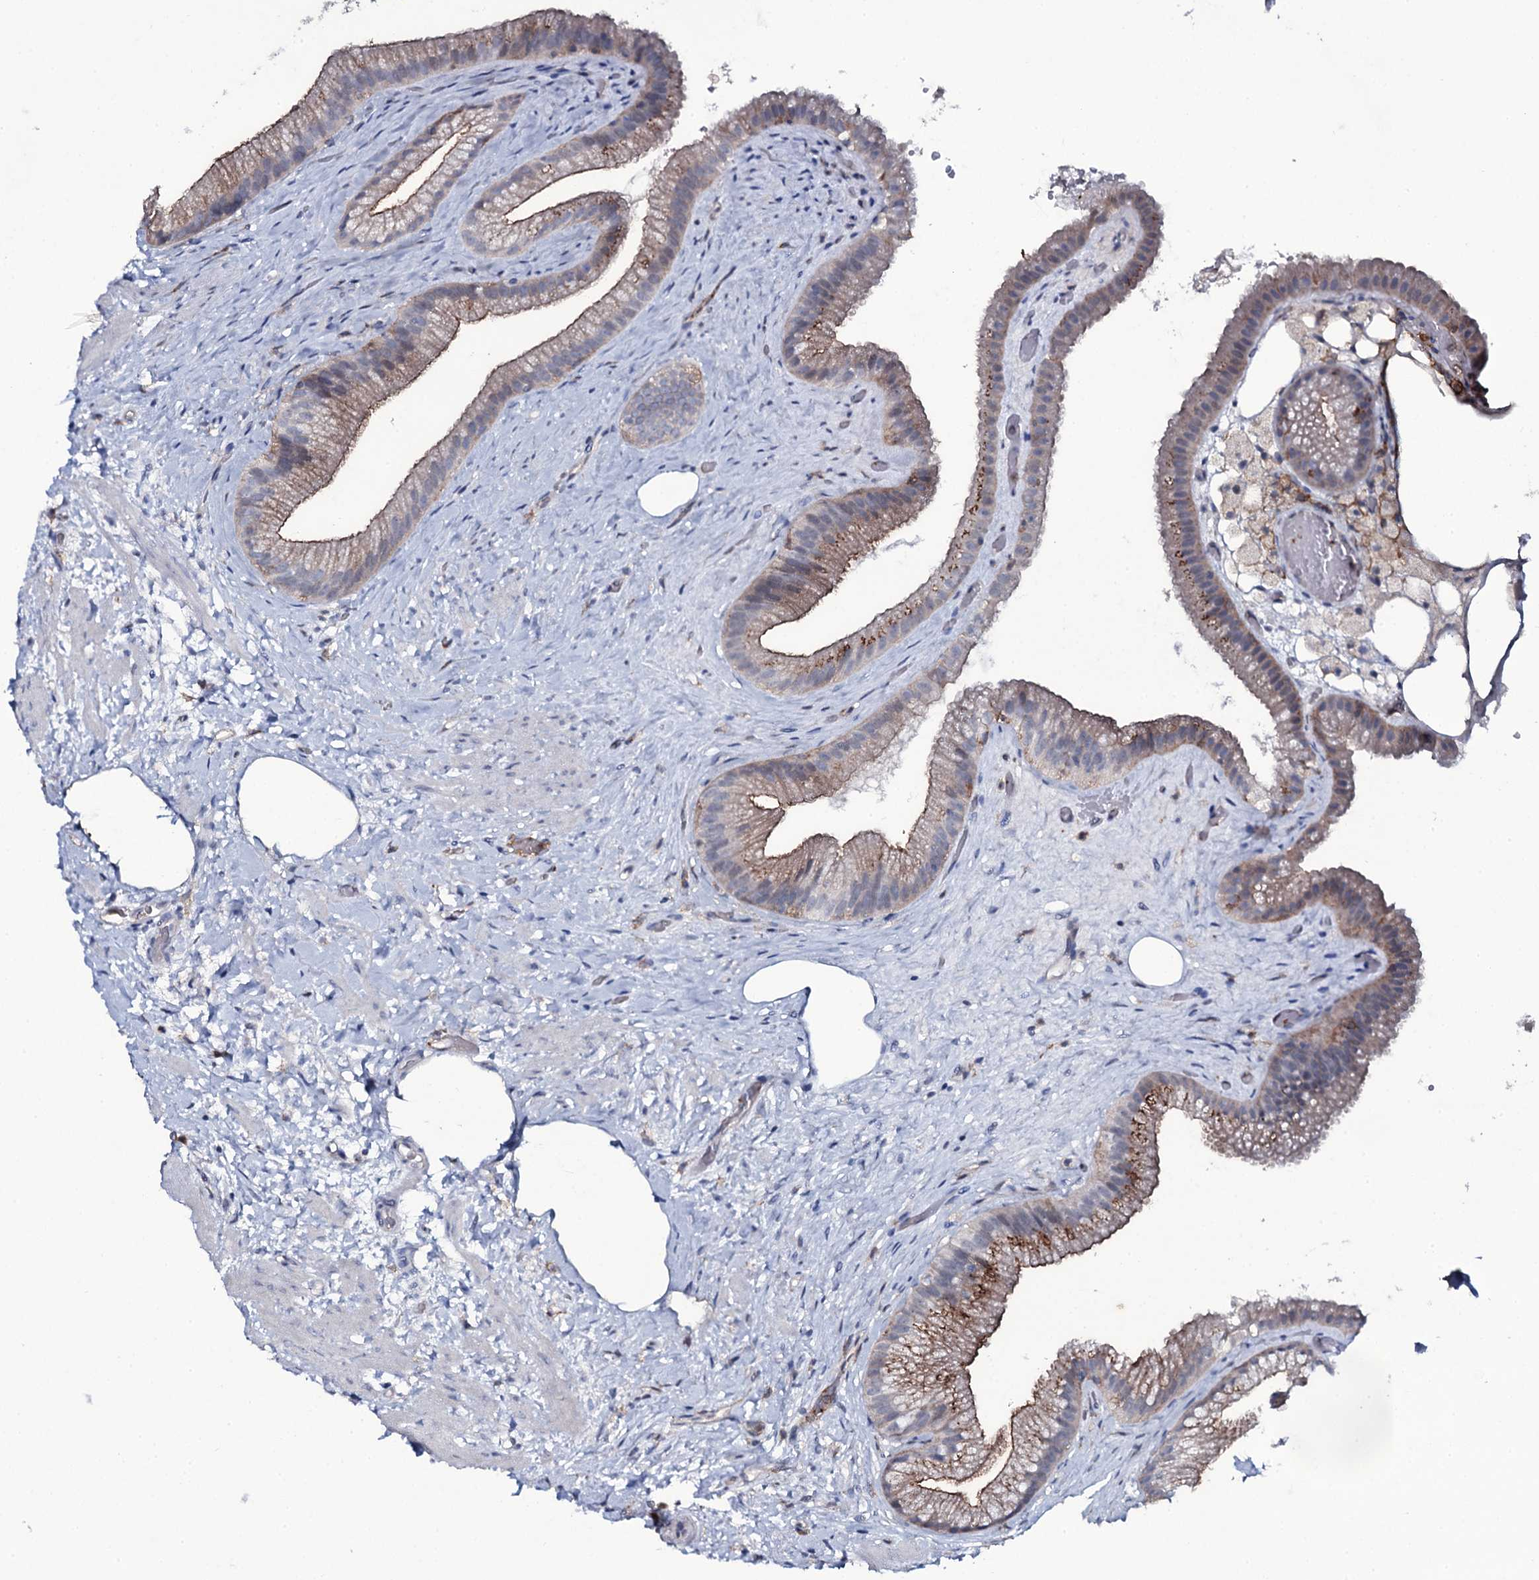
{"staining": {"intensity": "moderate", "quantity": "<25%", "location": "cytoplasmic/membranous"}, "tissue": "gallbladder", "cell_type": "Glandular cells", "image_type": "normal", "snomed": [{"axis": "morphology", "description": "Normal tissue, NOS"}, {"axis": "morphology", "description": "Inflammation, NOS"}, {"axis": "topography", "description": "Gallbladder"}], "caption": "High-power microscopy captured an immunohistochemistry (IHC) image of benign gallbladder, revealing moderate cytoplasmic/membranous staining in about <25% of glandular cells. The staining was performed using DAB (3,3'-diaminobenzidine), with brown indicating positive protein expression. Nuclei are stained blue with hematoxylin.", "gene": "SNAP23", "patient": {"sex": "male", "age": 51}}